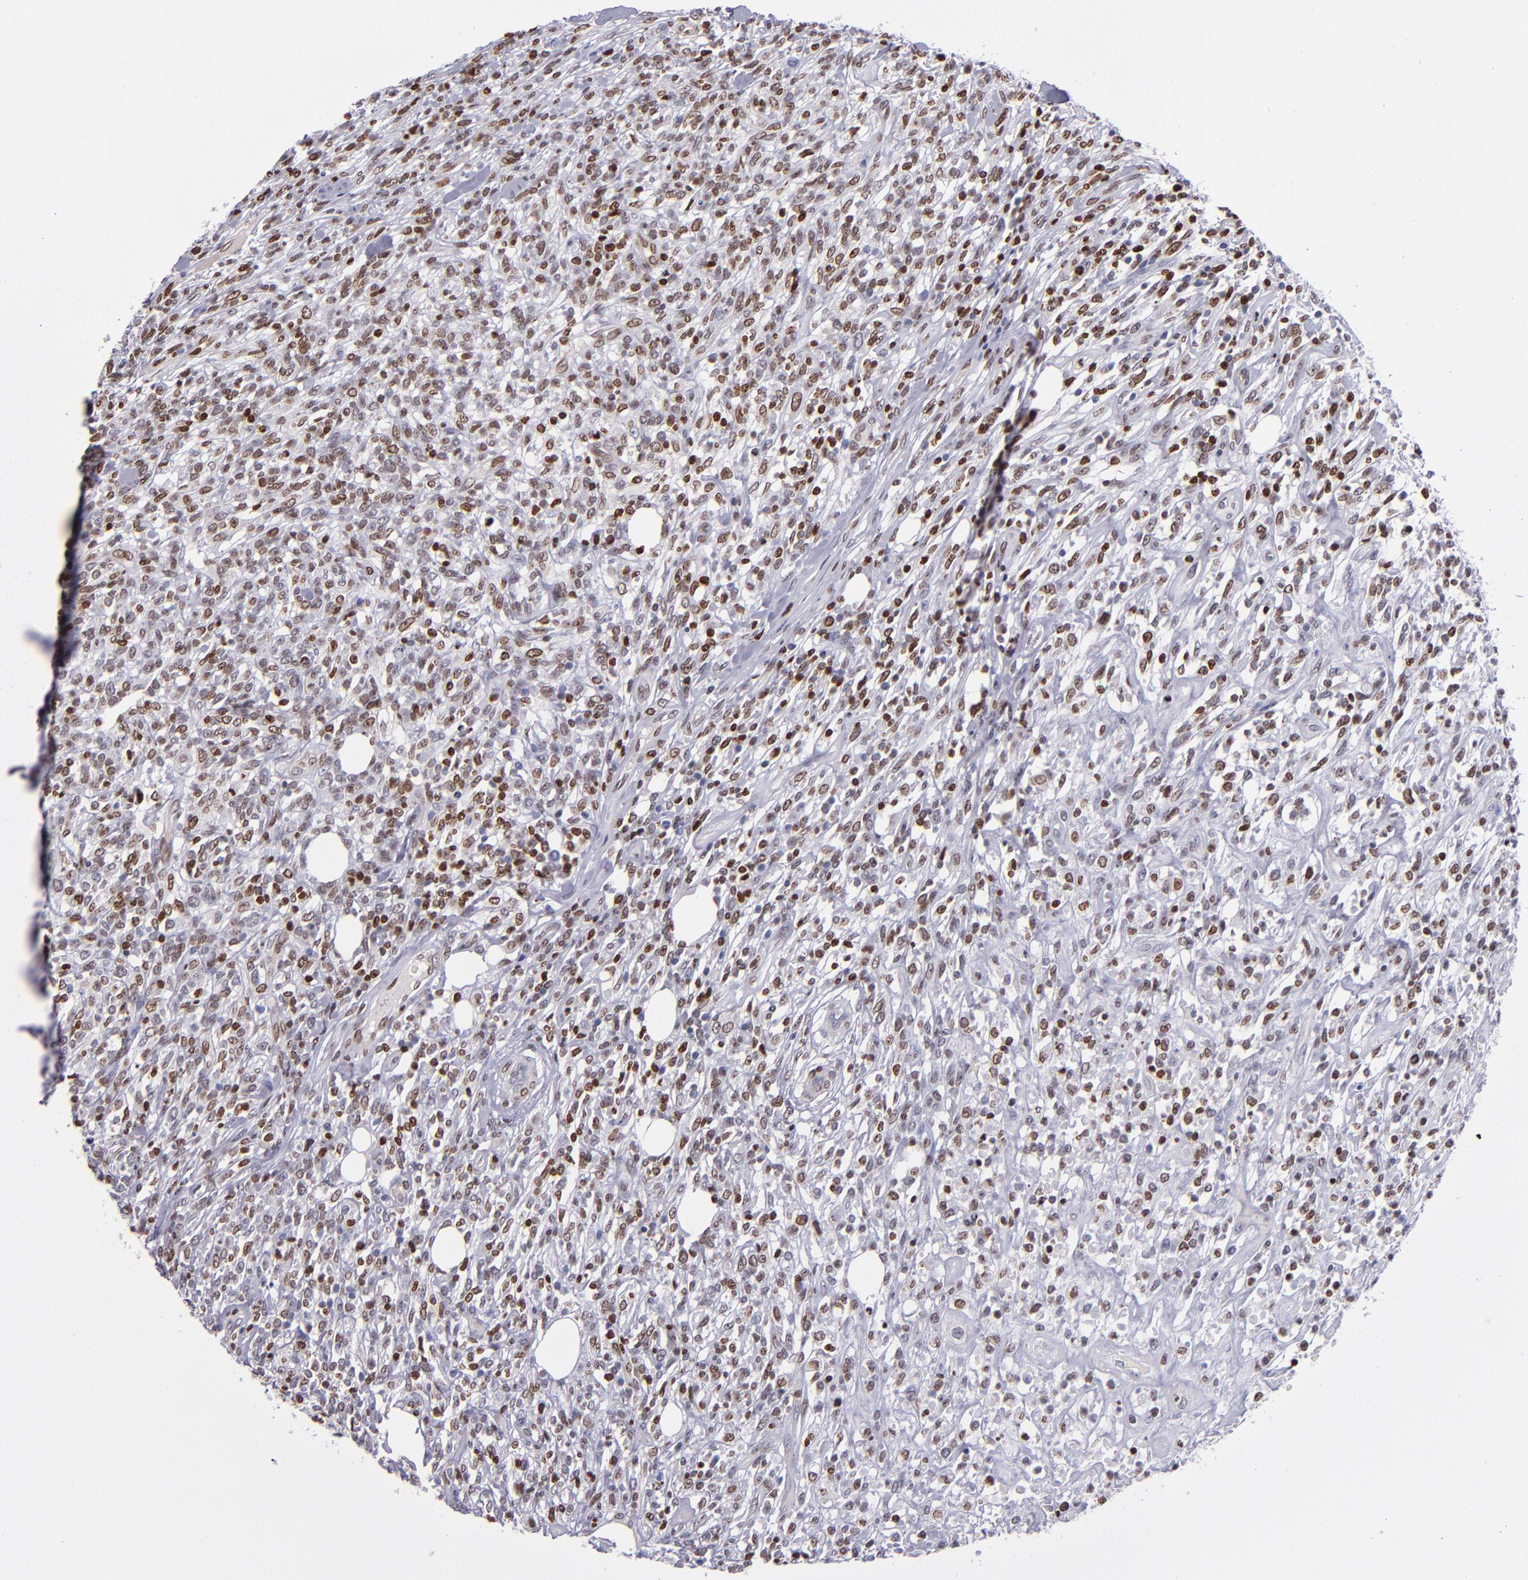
{"staining": {"intensity": "moderate", "quantity": "25%-75%", "location": "nuclear"}, "tissue": "lymphoma", "cell_type": "Tumor cells", "image_type": "cancer", "snomed": [{"axis": "morphology", "description": "Malignant lymphoma, non-Hodgkin's type, High grade"}, {"axis": "topography", "description": "Lymph node"}], "caption": "The photomicrograph demonstrates a brown stain indicating the presence of a protein in the nuclear of tumor cells in malignant lymphoma, non-Hodgkin's type (high-grade).", "gene": "CDKL5", "patient": {"sex": "female", "age": 73}}